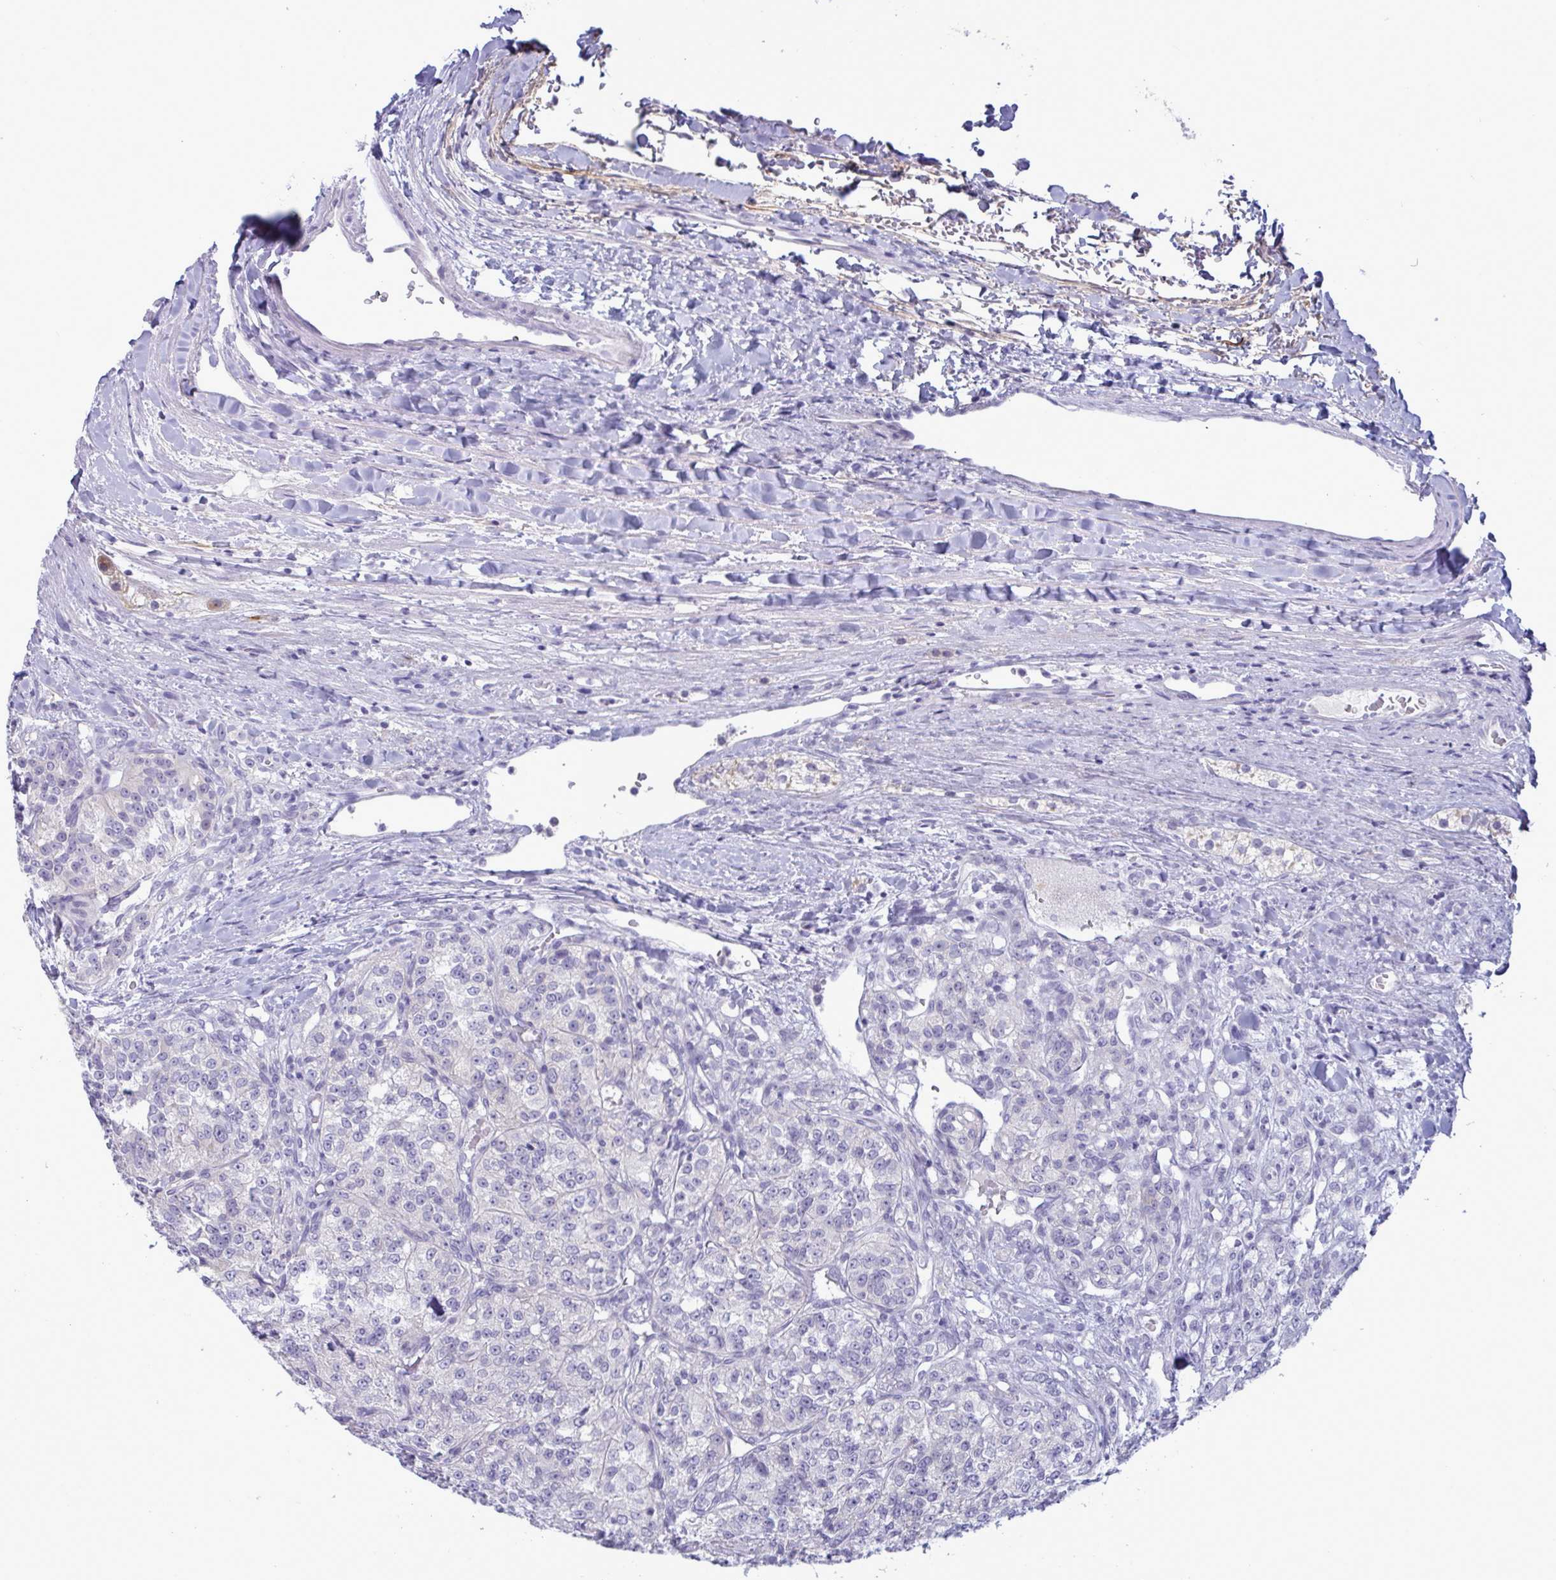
{"staining": {"intensity": "negative", "quantity": "none", "location": "none"}, "tissue": "renal cancer", "cell_type": "Tumor cells", "image_type": "cancer", "snomed": [{"axis": "morphology", "description": "Adenocarcinoma, NOS"}, {"axis": "topography", "description": "Kidney"}], "caption": "A photomicrograph of renal cancer (adenocarcinoma) stained for a protein reveals no brown staining in tumor cells.", "gene": "TENT5D", "patient": {"sex": "female", "age": 63}}